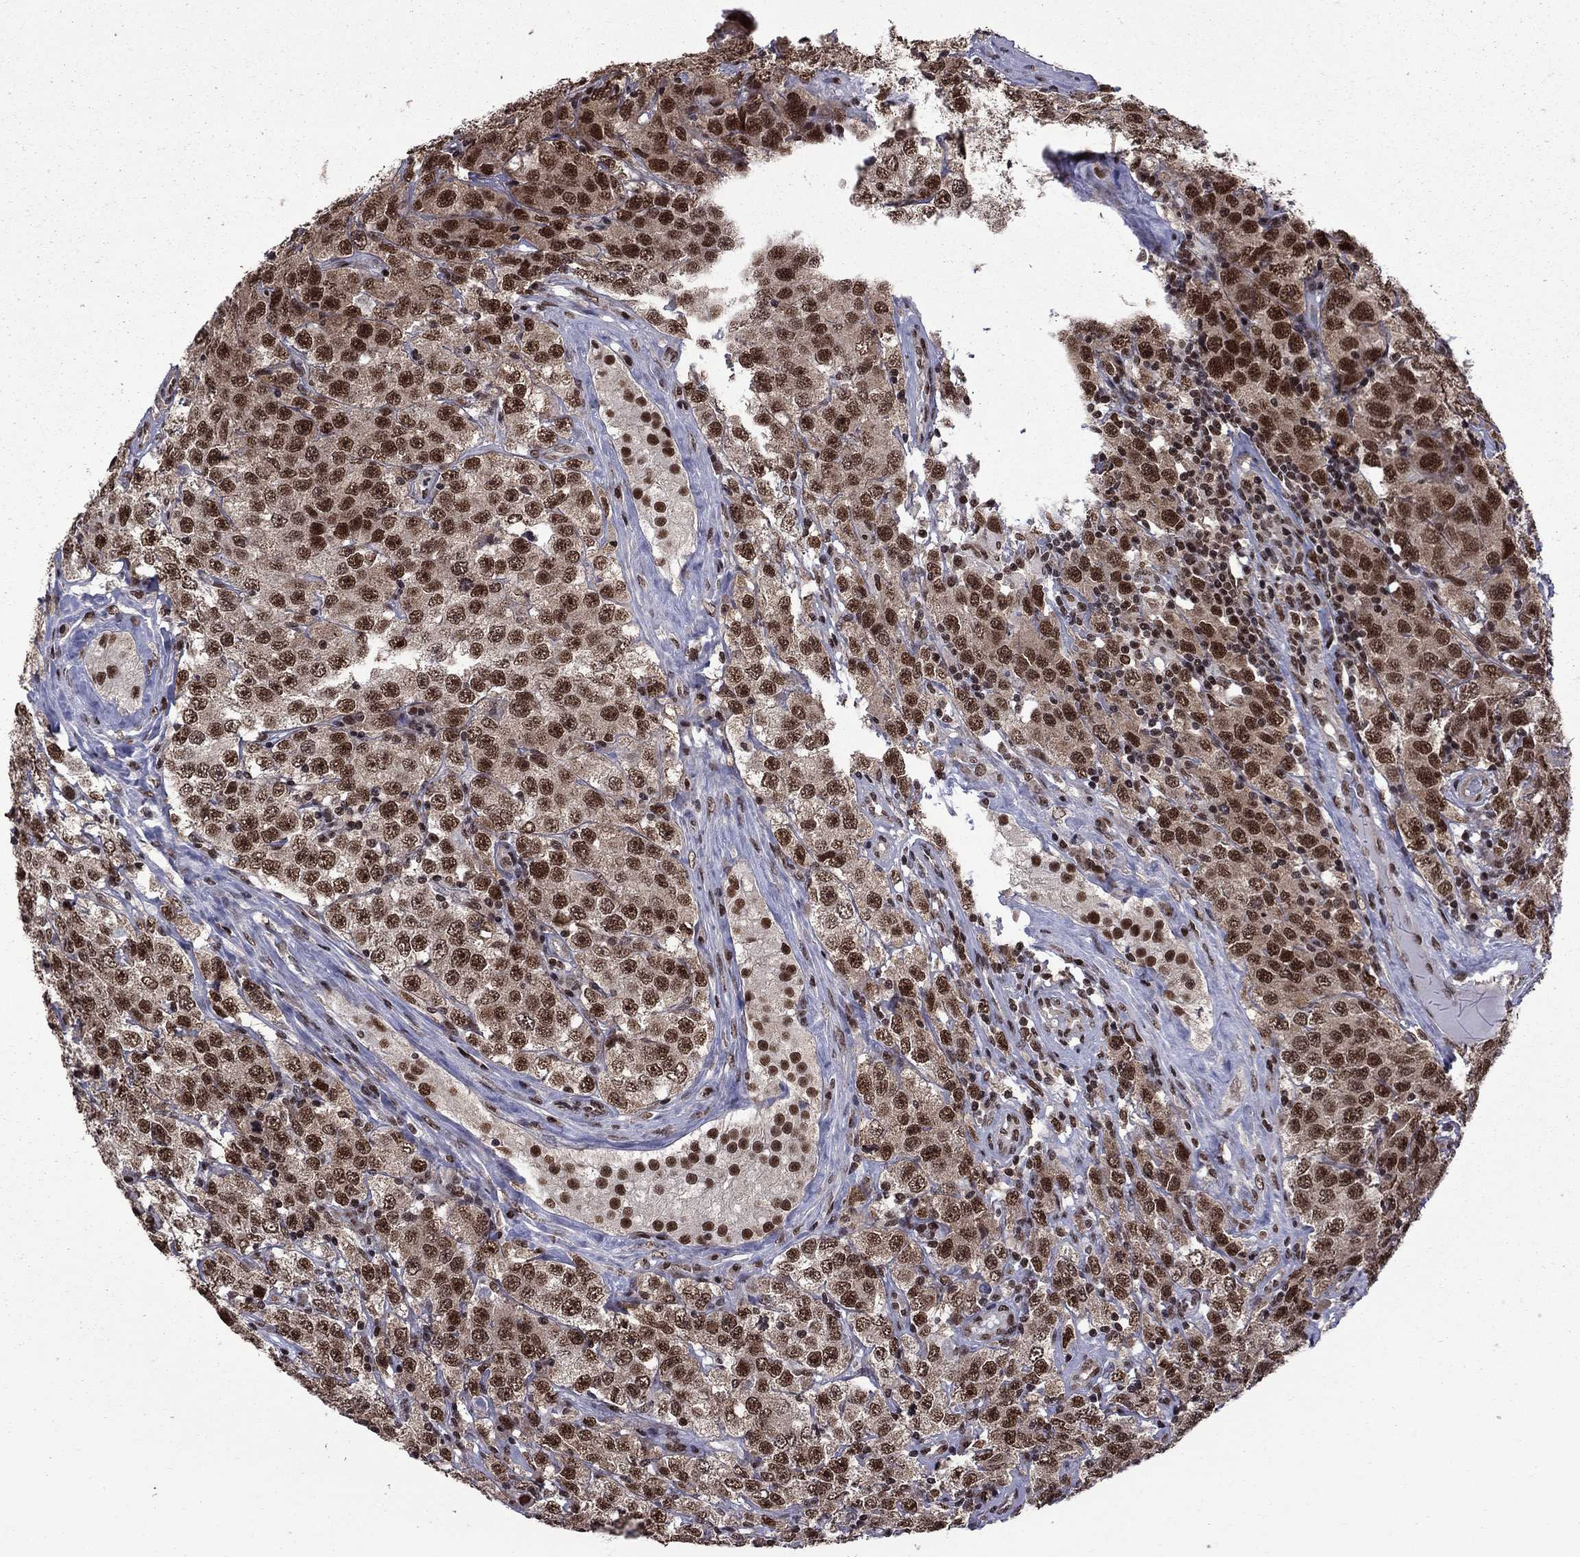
{"staining": {"intensity": "strong", "quantity": ">75%", "location": "nuclear"}, "tissue": "testis cancer", "cell_type": "Tumor cells", "image_type": "cancer", "snomed": [{"axis": "morphology", "description": "Seminoma, NOS"}, {"axis": "topography", "description": "Testis"}], "caption": "Tumor cells reveal high levels of strong nuclear staining in approximately >75% of cells in seminoma (testis).", "gene": "MED25", "patient": {"sex": "male", "age": 52}}